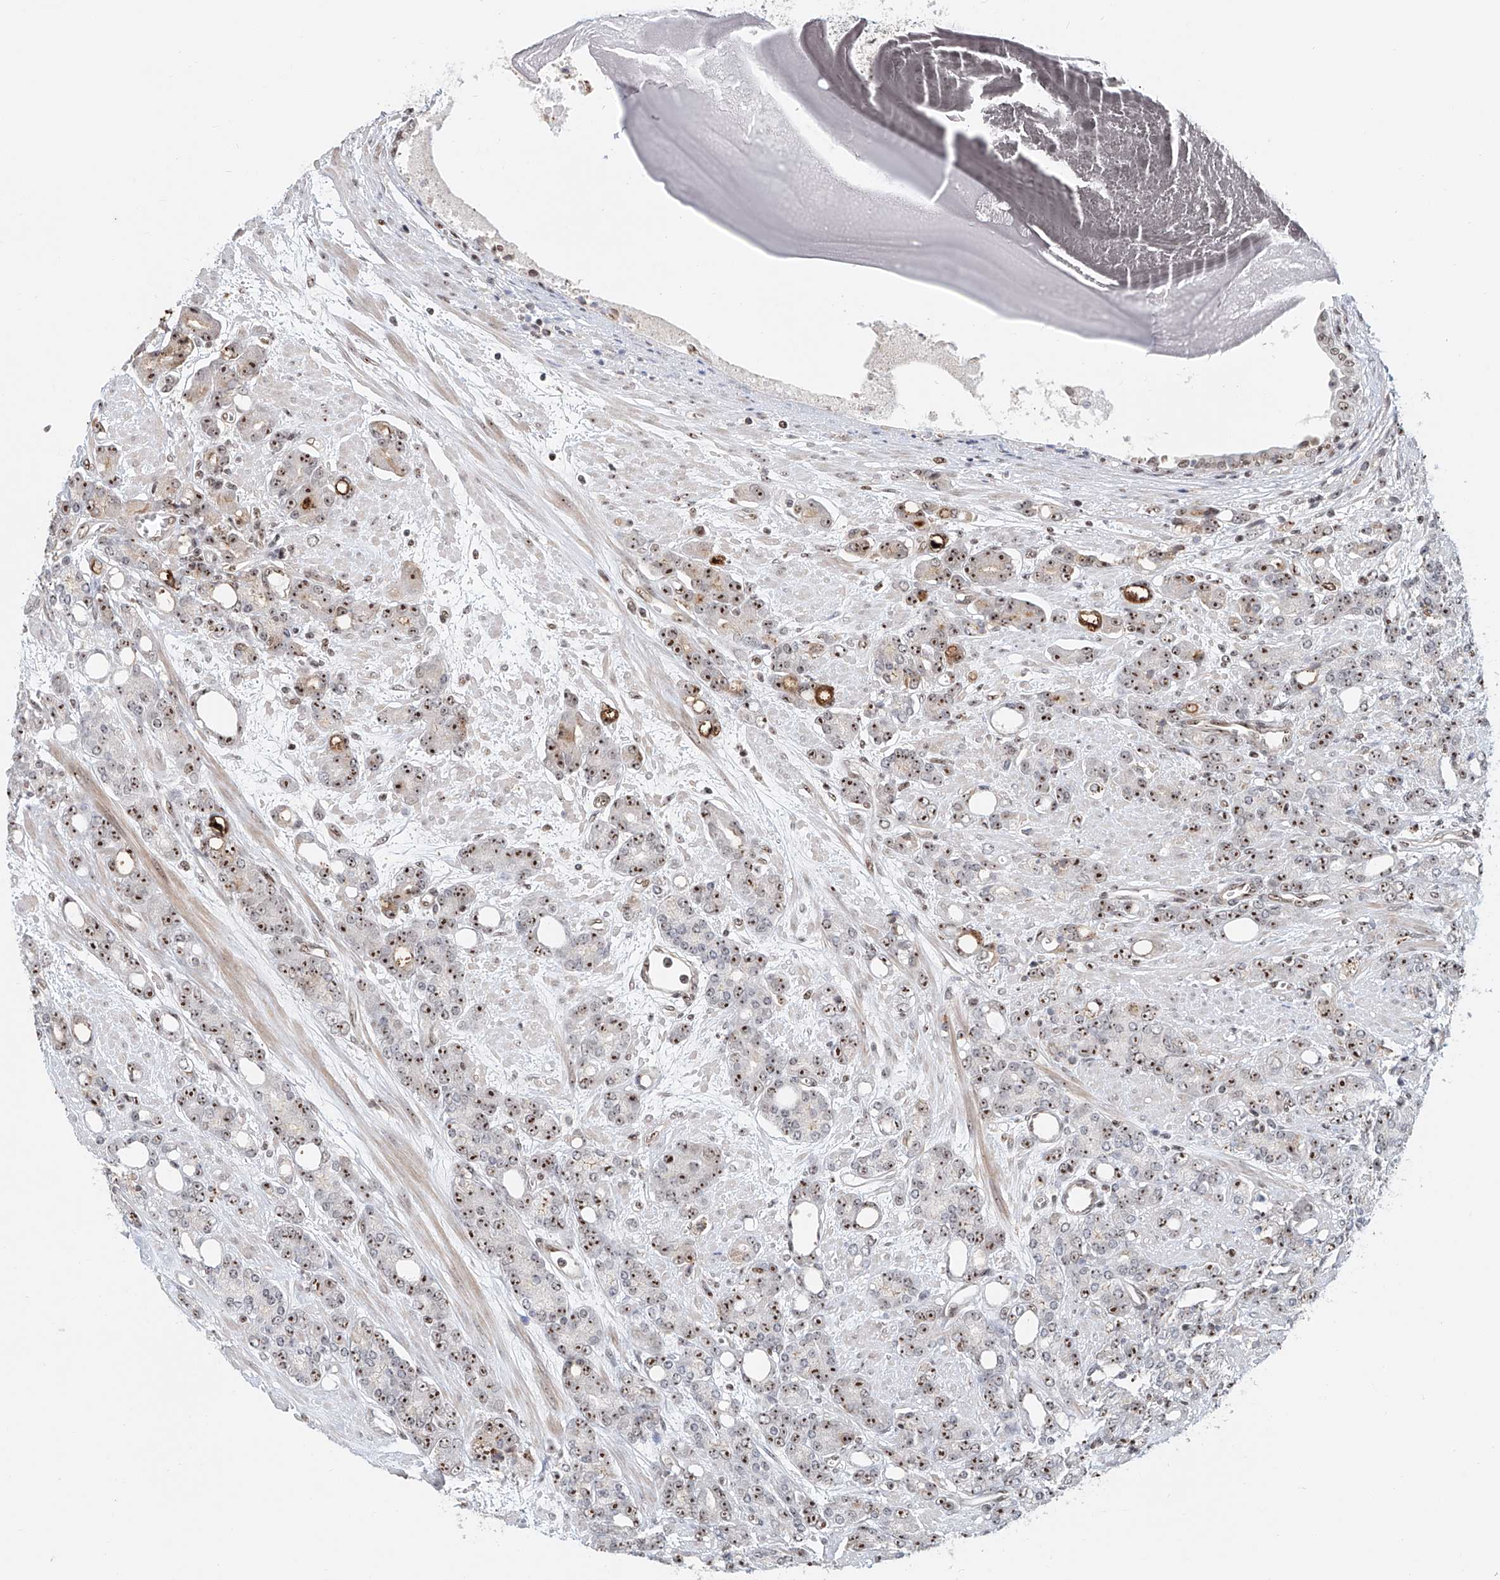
{"staining": {"intensity": "moderate", "quantity": ">75%", "location": "nuclear"}, "tissue": "prostate cancer", "cell_type": "Tumor cells", "image_type": "cancer", "snomed": [{"axis": "morphology", "description": "Adenocarcinoma, High grade"}, {"axis": "topography", "description": "Prostate"}], "caption": "Prostate cancer stained for a protein exhibits moderate nuclear positivity in tumor cells.", "gene": "PRUNE2", "patient": {"sex": "male", "age": 62}}